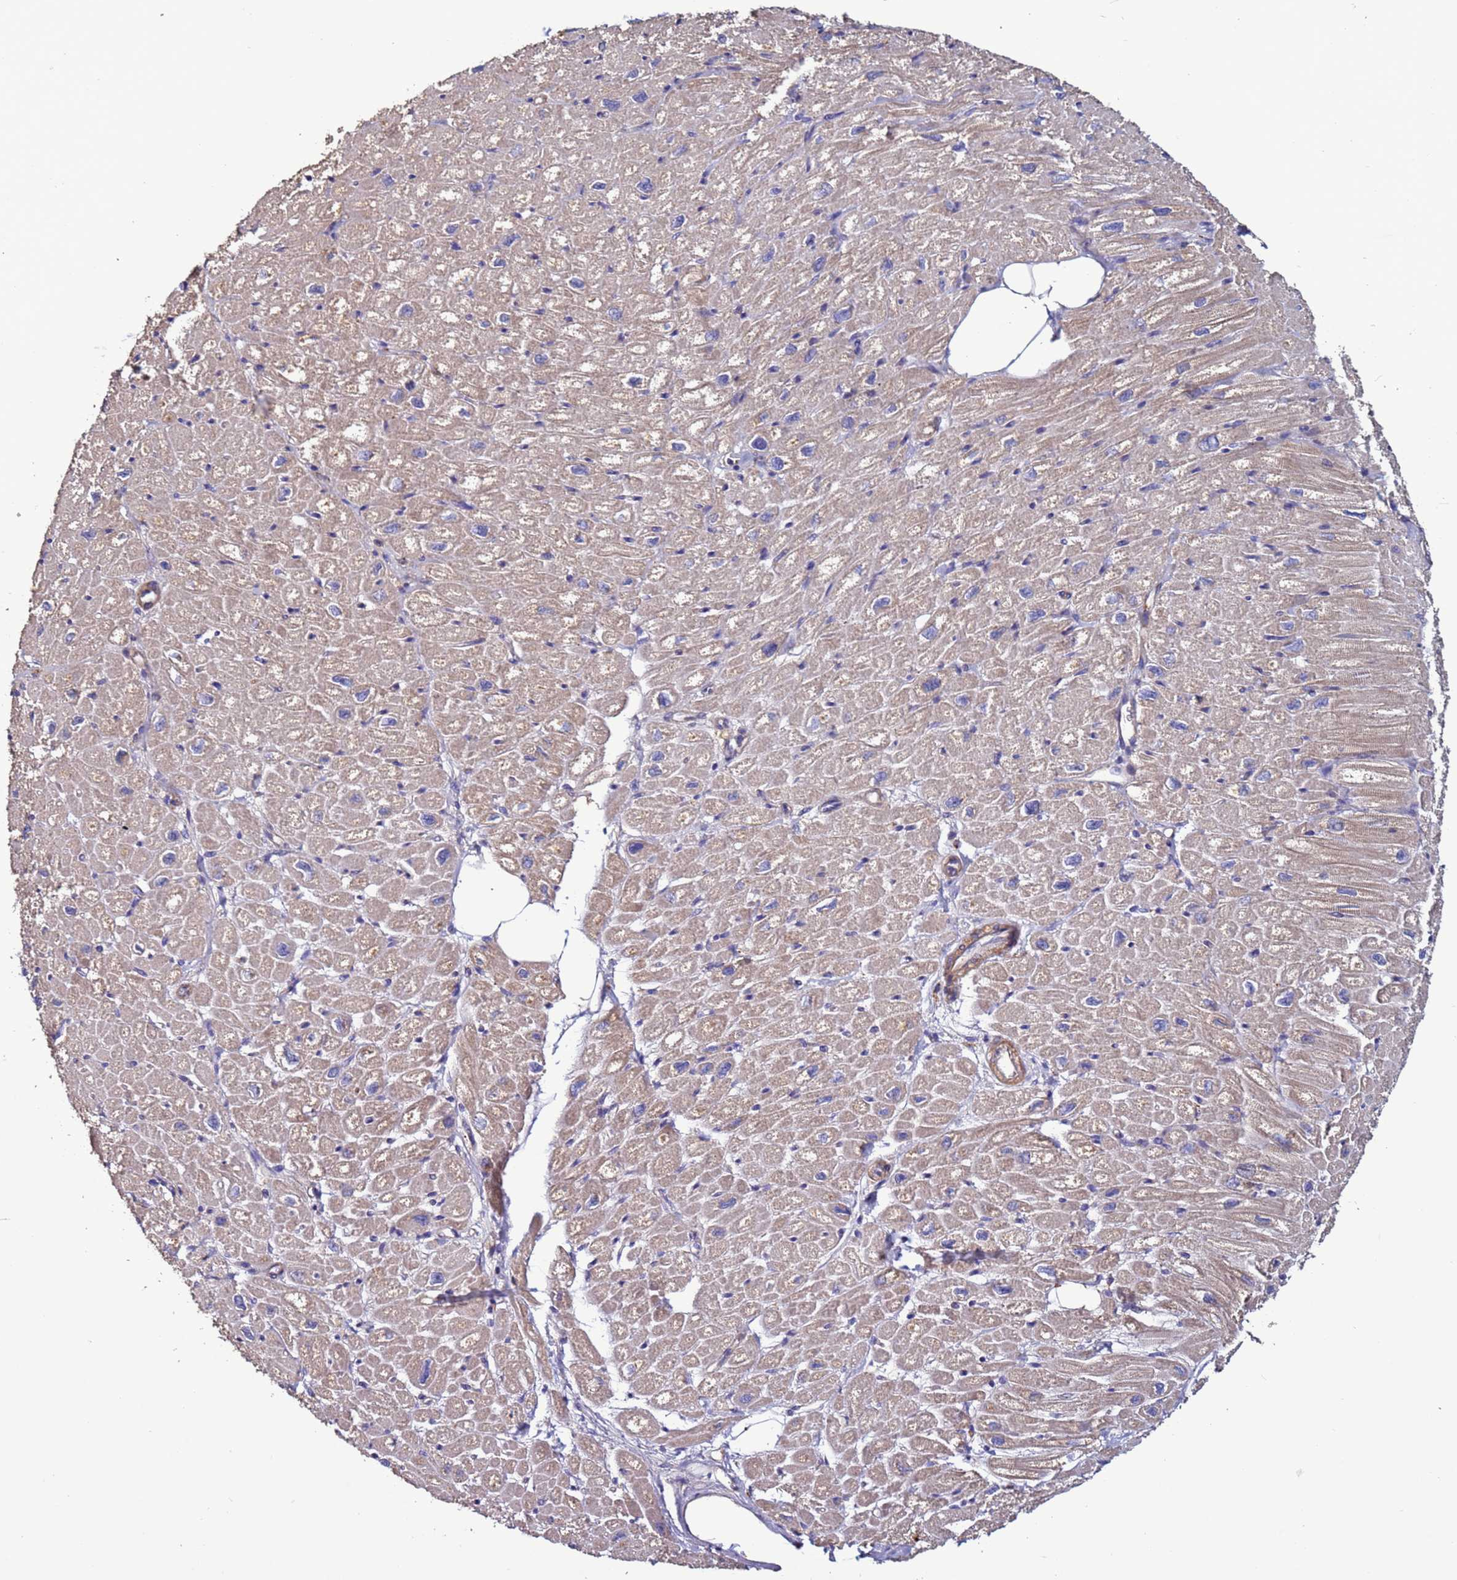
{"staining": {"intensity": "moderate", "quantity": "25%-75%", "location": "cytoplasmic/membranous"}, "tissue": "heart muscle", "cell_type": "Cardiomyocytes", "image_type": "normal", "snomed": [{"axis": "morphology", "description": "Normal tissue, NOS"}, {"axis": "topography", "description": "Heart"}], "caption": "About 25%-75% of cardiomyocytes in unremarkable human heart muscle display moderate cytoplasmic/membranous protein expression as visualized by brown immunohistochemical staining.", "gene": "CEP55", "patient": {"sex": "male", "age": 50}}